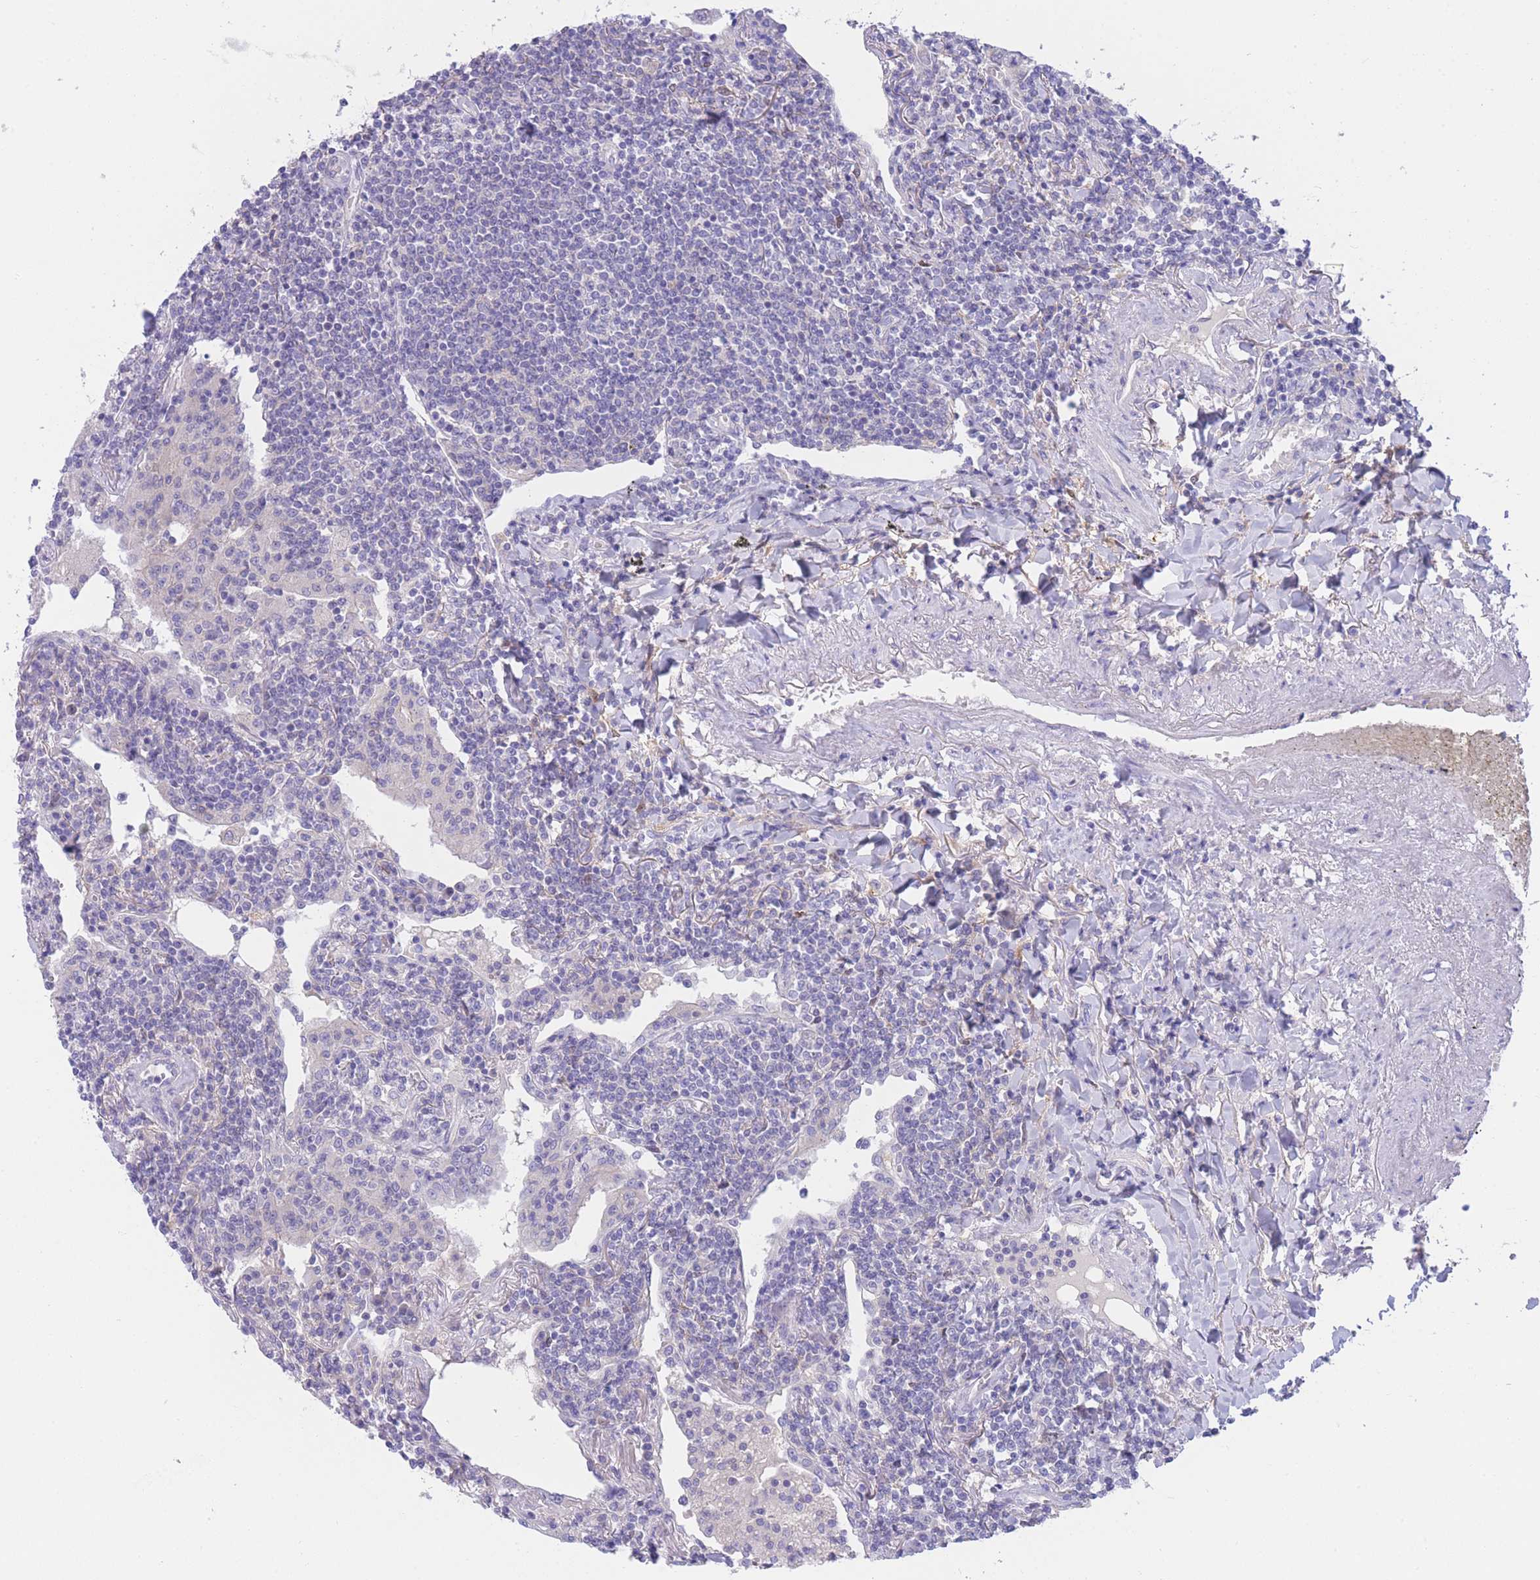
{"staining": {"intensity": "negative", "quantity": "none", "location": "none"}, "tissue": "lymphoma", "cell_type": "Tumor cells", "image_type": "cancer", "snomed": [{"axis": "morphology", "description": "Malignant lymphoma, non-Hodgkin's type, Low grade"}, {"axis": "topography", "description": "Lung"}], "caption": "Tumor cells are negative for brown protein staining in malignant lymphoma, non-Hodgkin's type (low-grade).", "gene": "PCDHB3", "patient": {"sex": "female", "age": 71}}